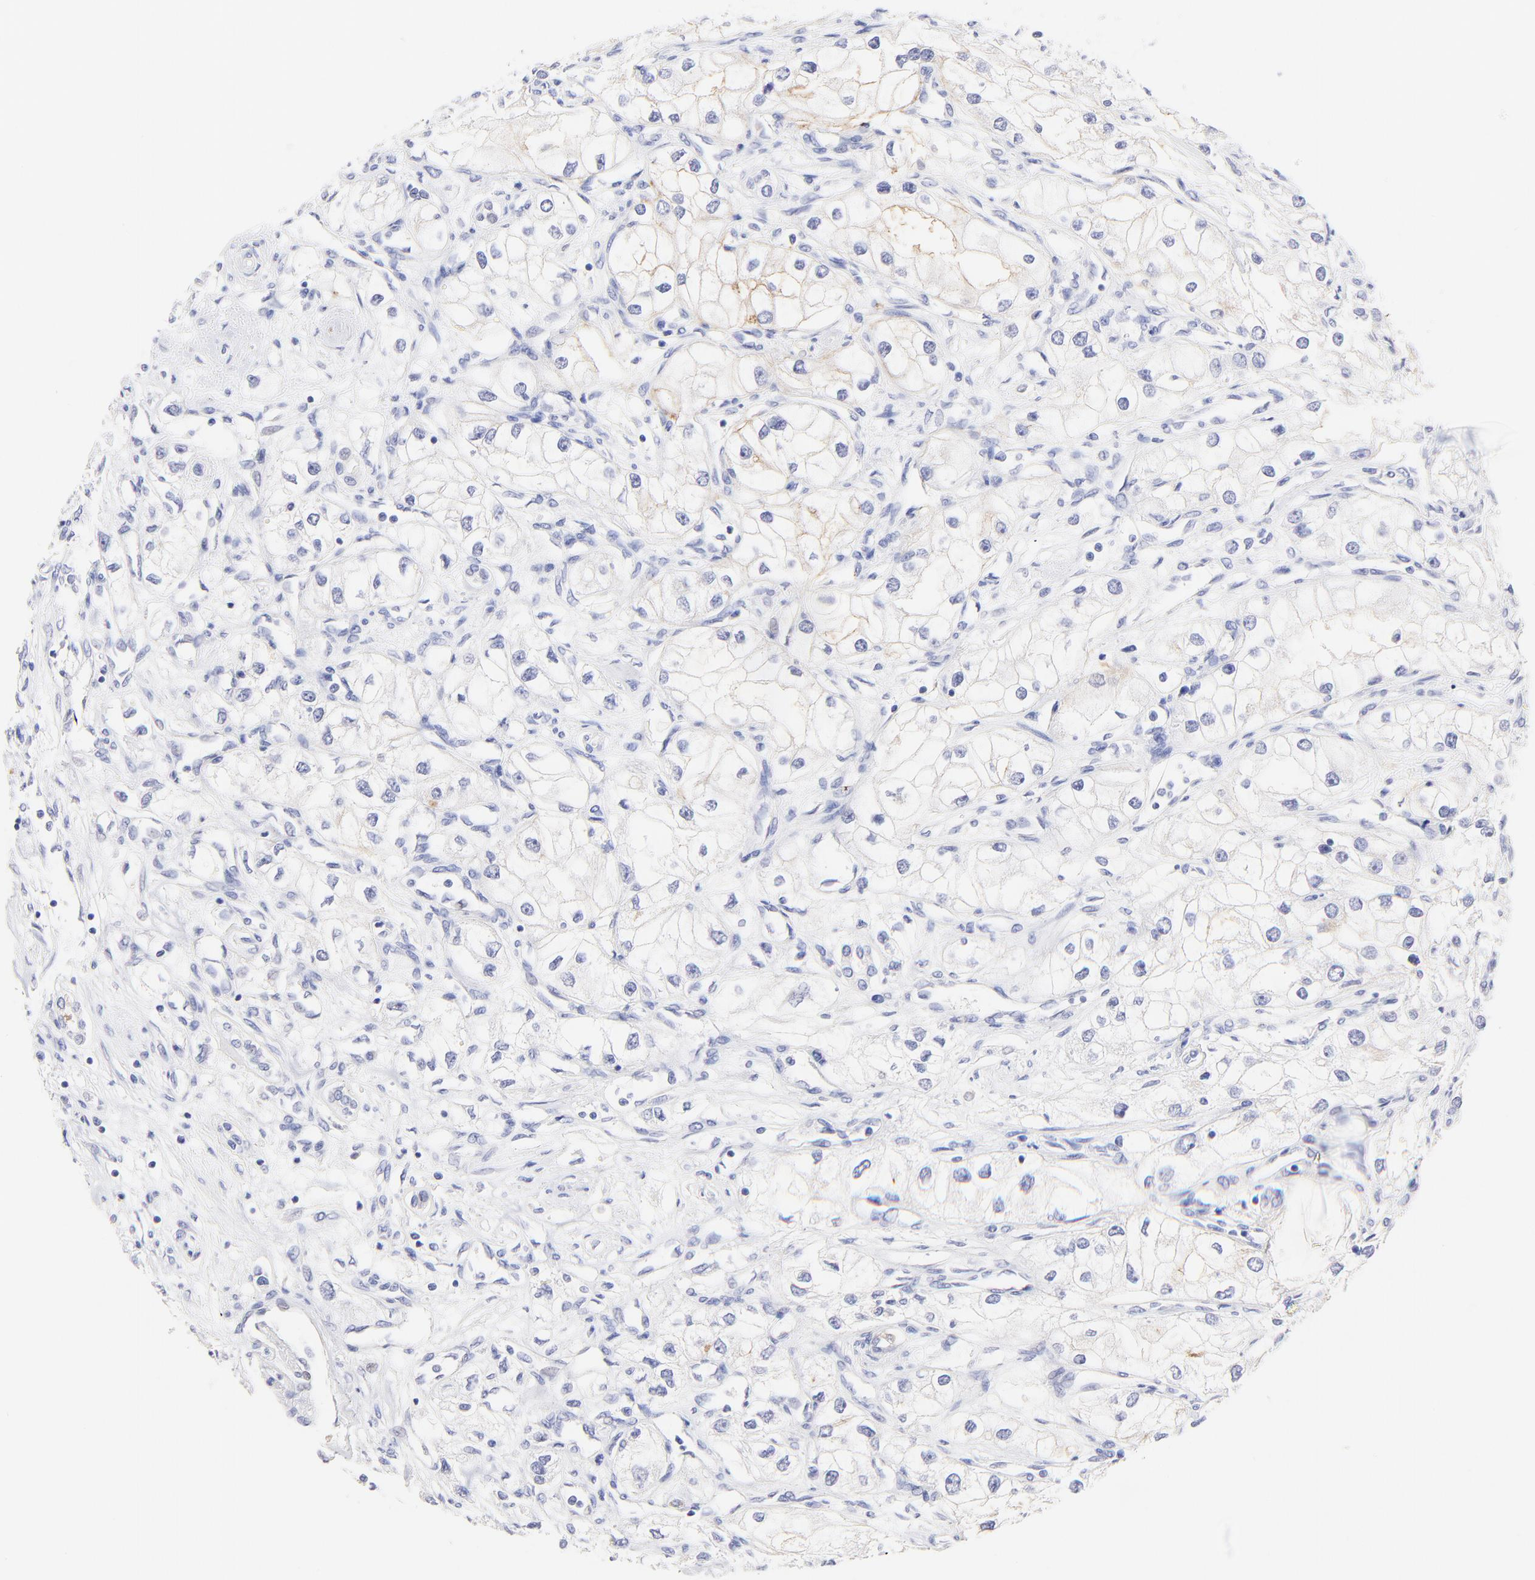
{"staining": {"intensity": "weak", "quantity": "<25%", "location": "cytoplasmic/membranous"}, "tissue": "renal cancer", "cell_type": "Tumor cells", "image_type": "cancer", "snomed": [{"axis": "morphology", "description": "Adenocarcinoma, NOS"}, {"axis": "topography", "description": "Kidney"}], "caption": "Renal adenocarcinoma was stained to show a protein in brown. There is no significant staining in tumor cells. (Stains: DAB (3,3'-diaminobenzidine) immunohistochemistry with hematoxylin counter stain, Microscopy: brightfield microscopy at high magnification).", "gene": "RAB3A", "patient": {"sex": "male", "age": 57}}